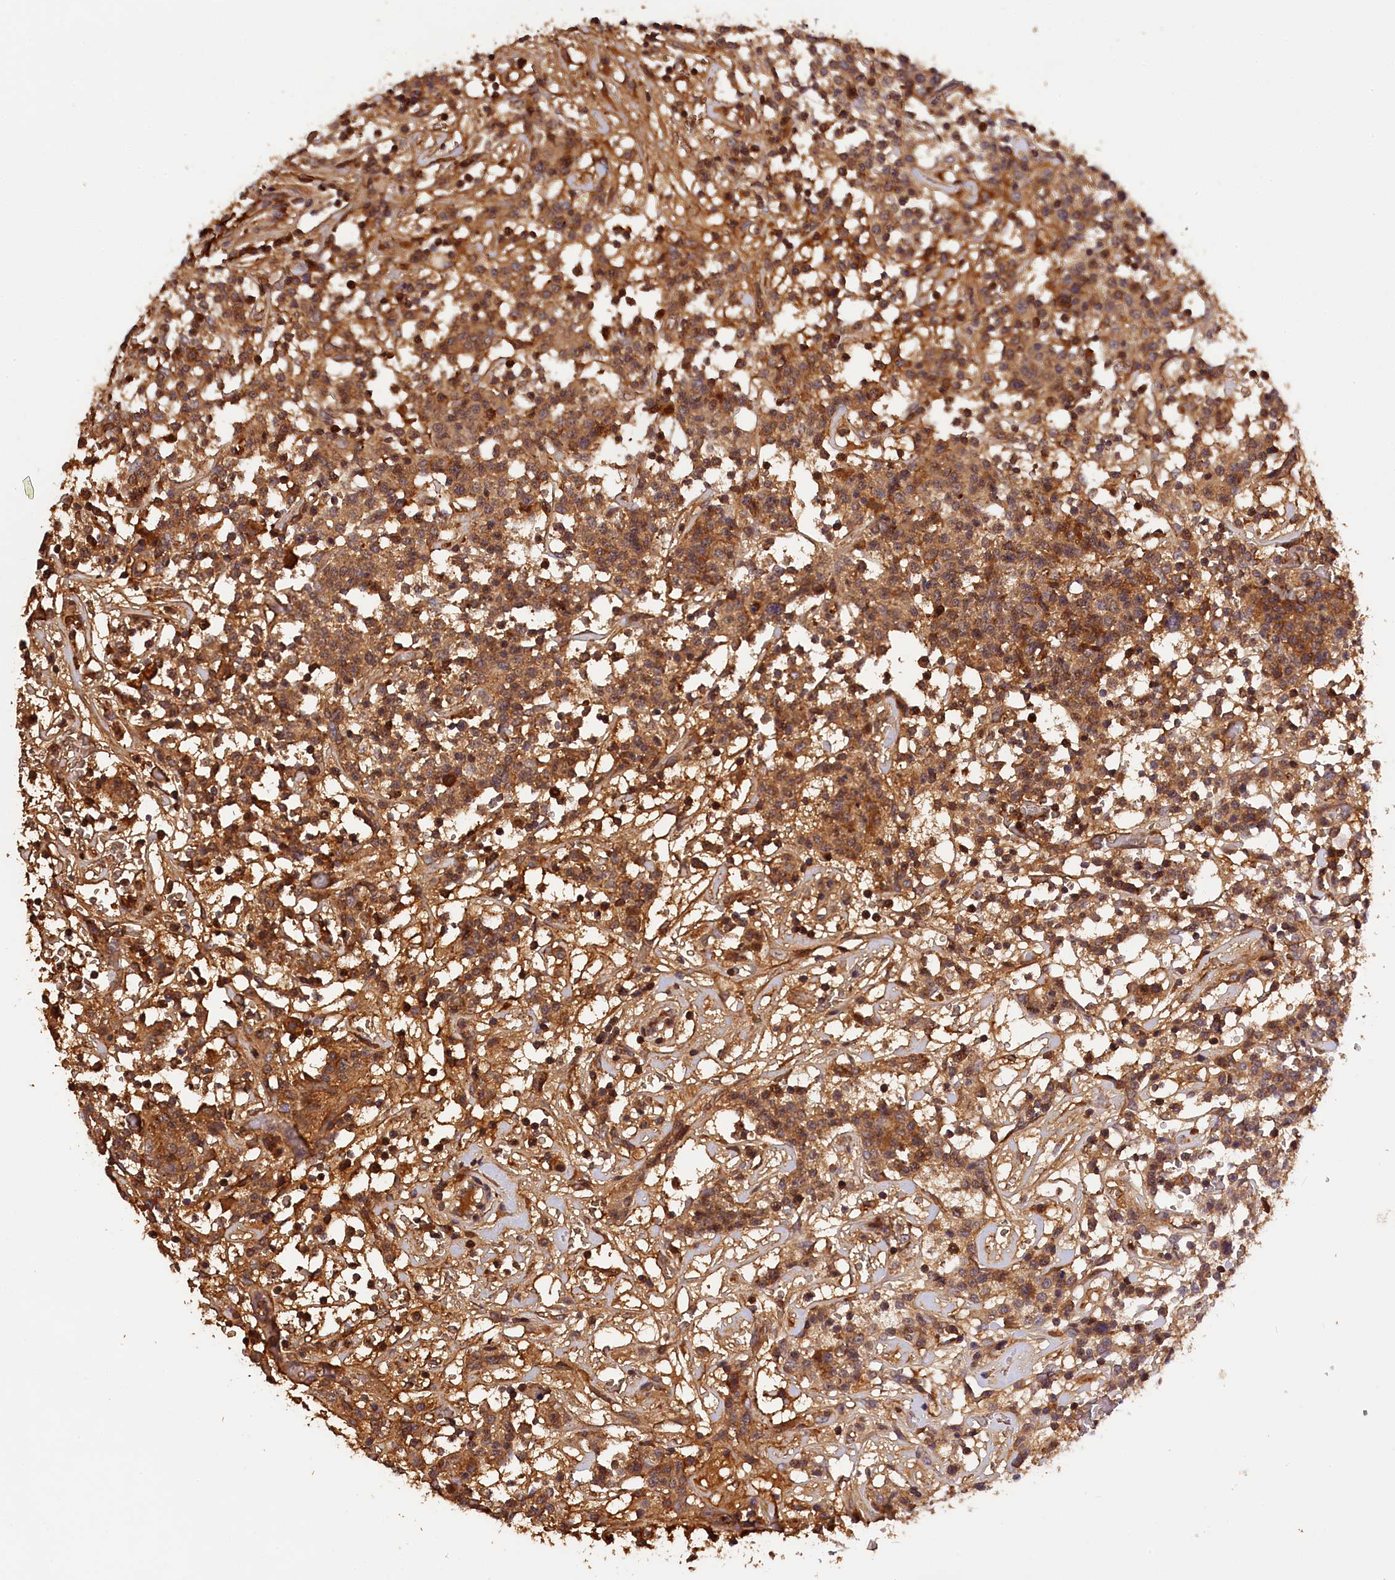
{"staining": {"intensity": "moderate", "quantity": ">75%", "location": "cytoplasmic/membranous"}, "tissue": "lymphoma", "cell_type": "Tumor cells", "image_type": "cancer", "snomed": [{"axis": "morphology", "description": "Malignant lymphoma, non-Hodgkin's type, Low grade"}, {"axis": "topography", "description": "Small intestine"}], "caption": "Brown immunohistochemical staining in malignant lymphoma, non-Hodgkin's type (low-grade) exhibits moderate cytoplasmic/membranous positivity in approximately >75% of tumor cells.", "gene": "PHAF1", "patient": {"sex": "female", "age": 59}}